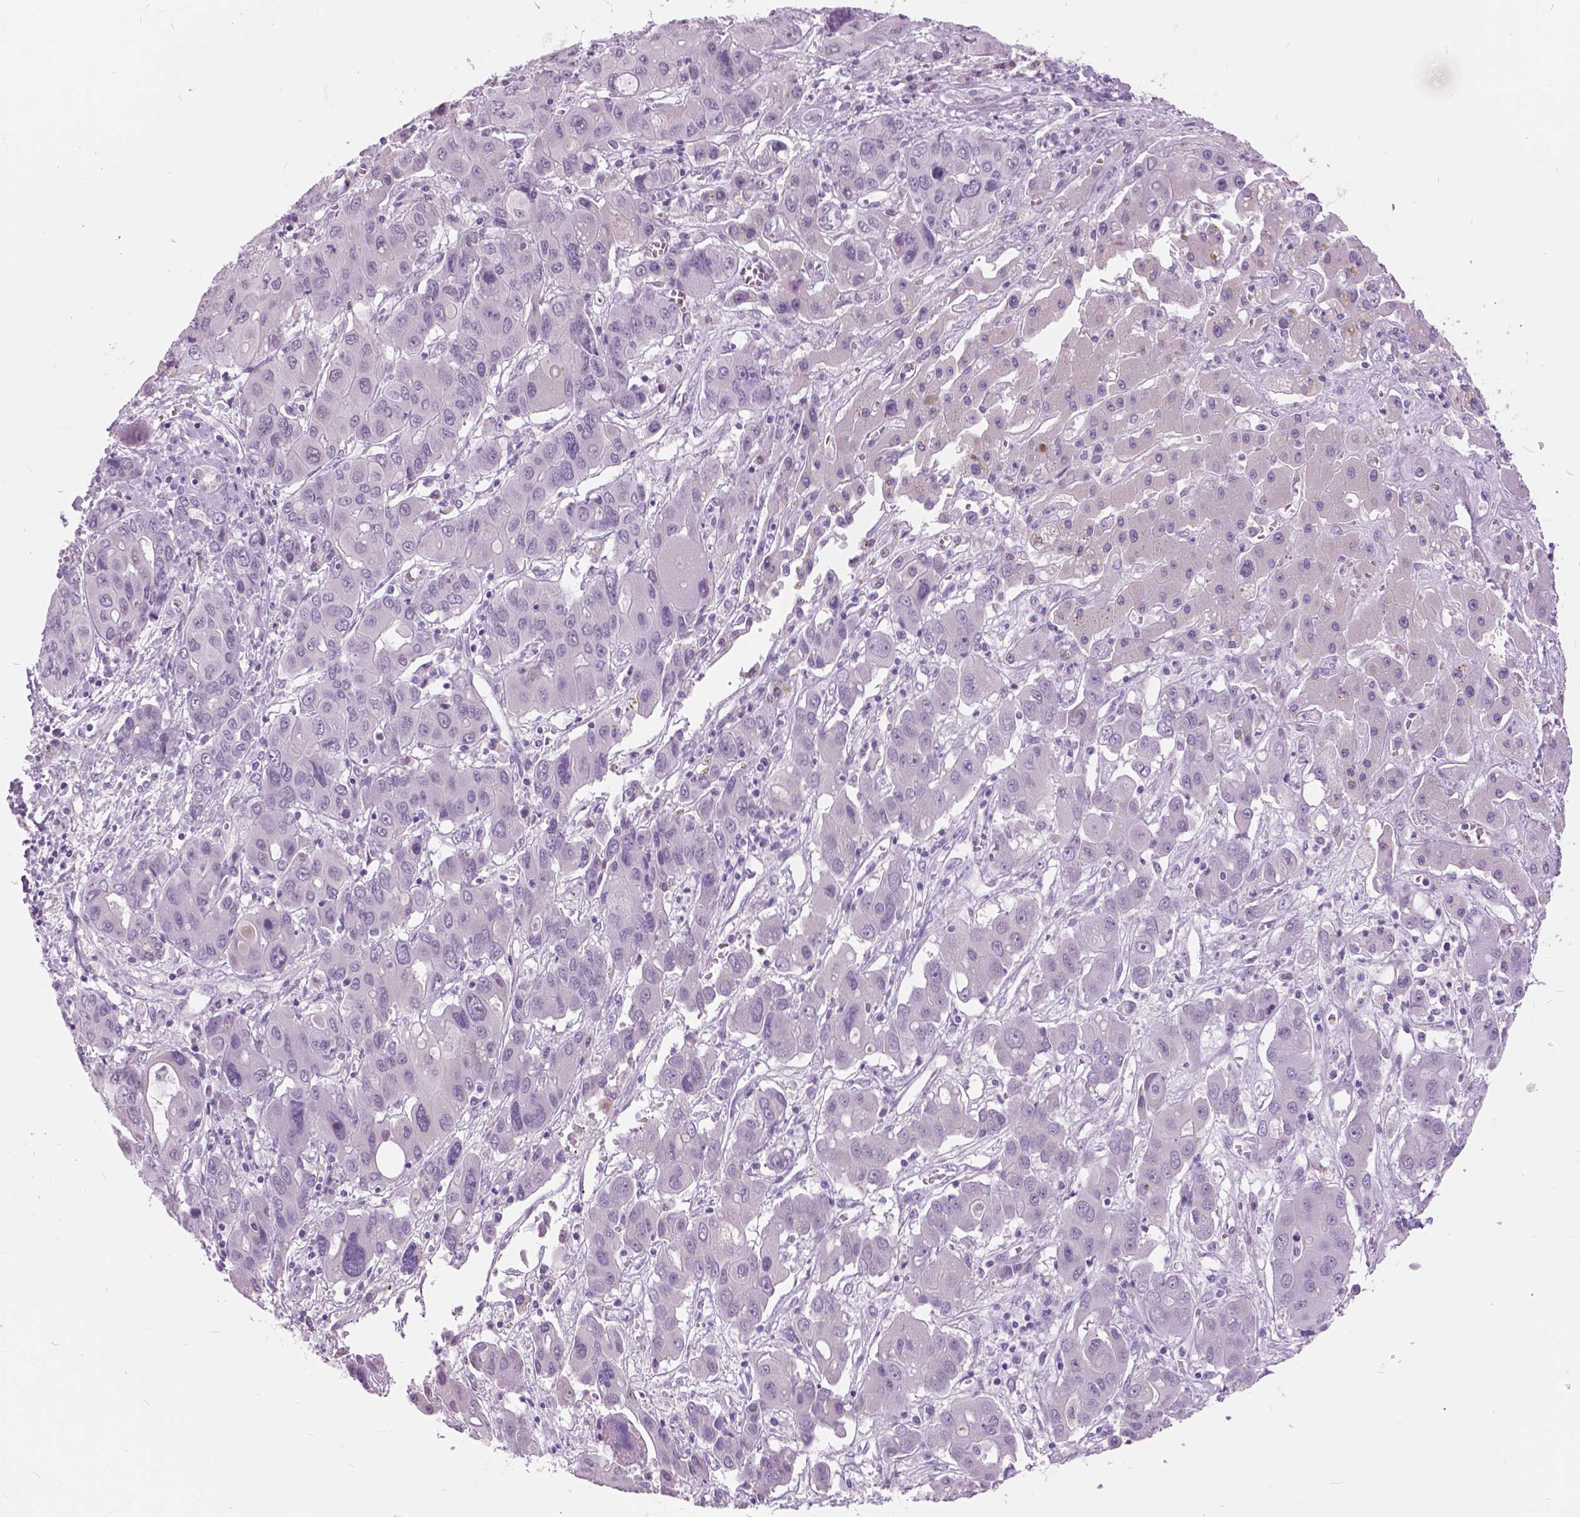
{"staining": {"intensity": "negative", "quantity": "none", "location": "none"}, "tissue": "liver cancer", "cell_type": "Tumor cells", "image_type": "cancer", "snomed": [{"axis": "morphology", "description": "Cholangiocarcinoma"}, {"axis": "topography", "description": "Liver"}], "caption": "Cholangiocarcinoma (liver) was stained to show a protein in brown. There is no significant expression in tumor cells.", "gene": "MYOM1", "patient": {"sex": "male", "age": 67}}